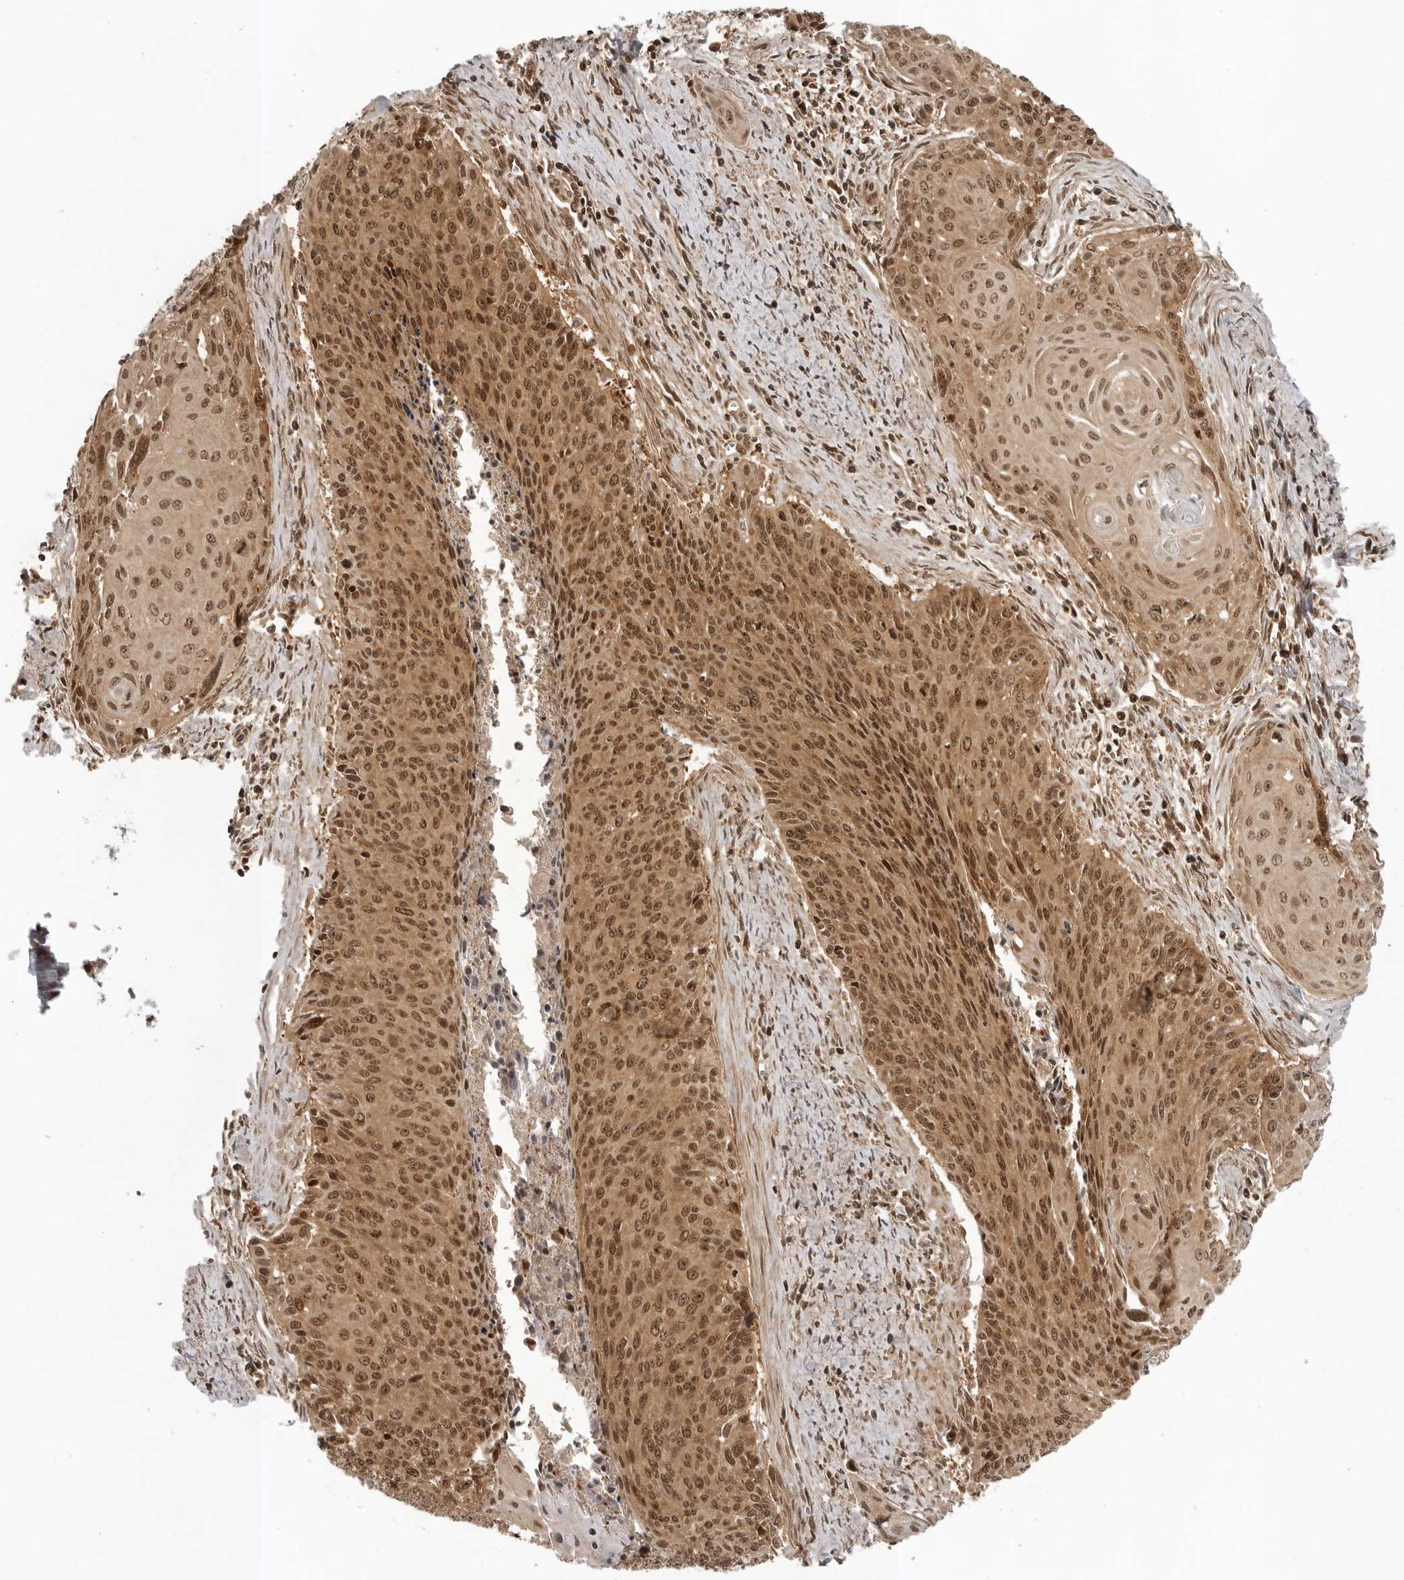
{"staining": {"intensity": "moderate", "quantity": ">75%", "location": "cytoplasmic/membranous,nuclear"}, "tissue": "cervical cancer", "cell_type": "Tumor cells", "image_type": "cancer", "snomed": [{"axis": "morphology", "description": "Squamous cell carcinoma, NOS"}, {"axis": "topography", "description": "Cervix"}], "caption": "Immunohistochemistry of squamous cell carcinoma (cervical) exhibits medium levels of moderate cytoplasmic/membranous and nuclear expression in about >75% of tumor cells. Immunohistochemistry stains the protein in brown and the nuclei are stained blue.", "gene": "SZRD1", "patient": {"sex": "female", "age": 55}}